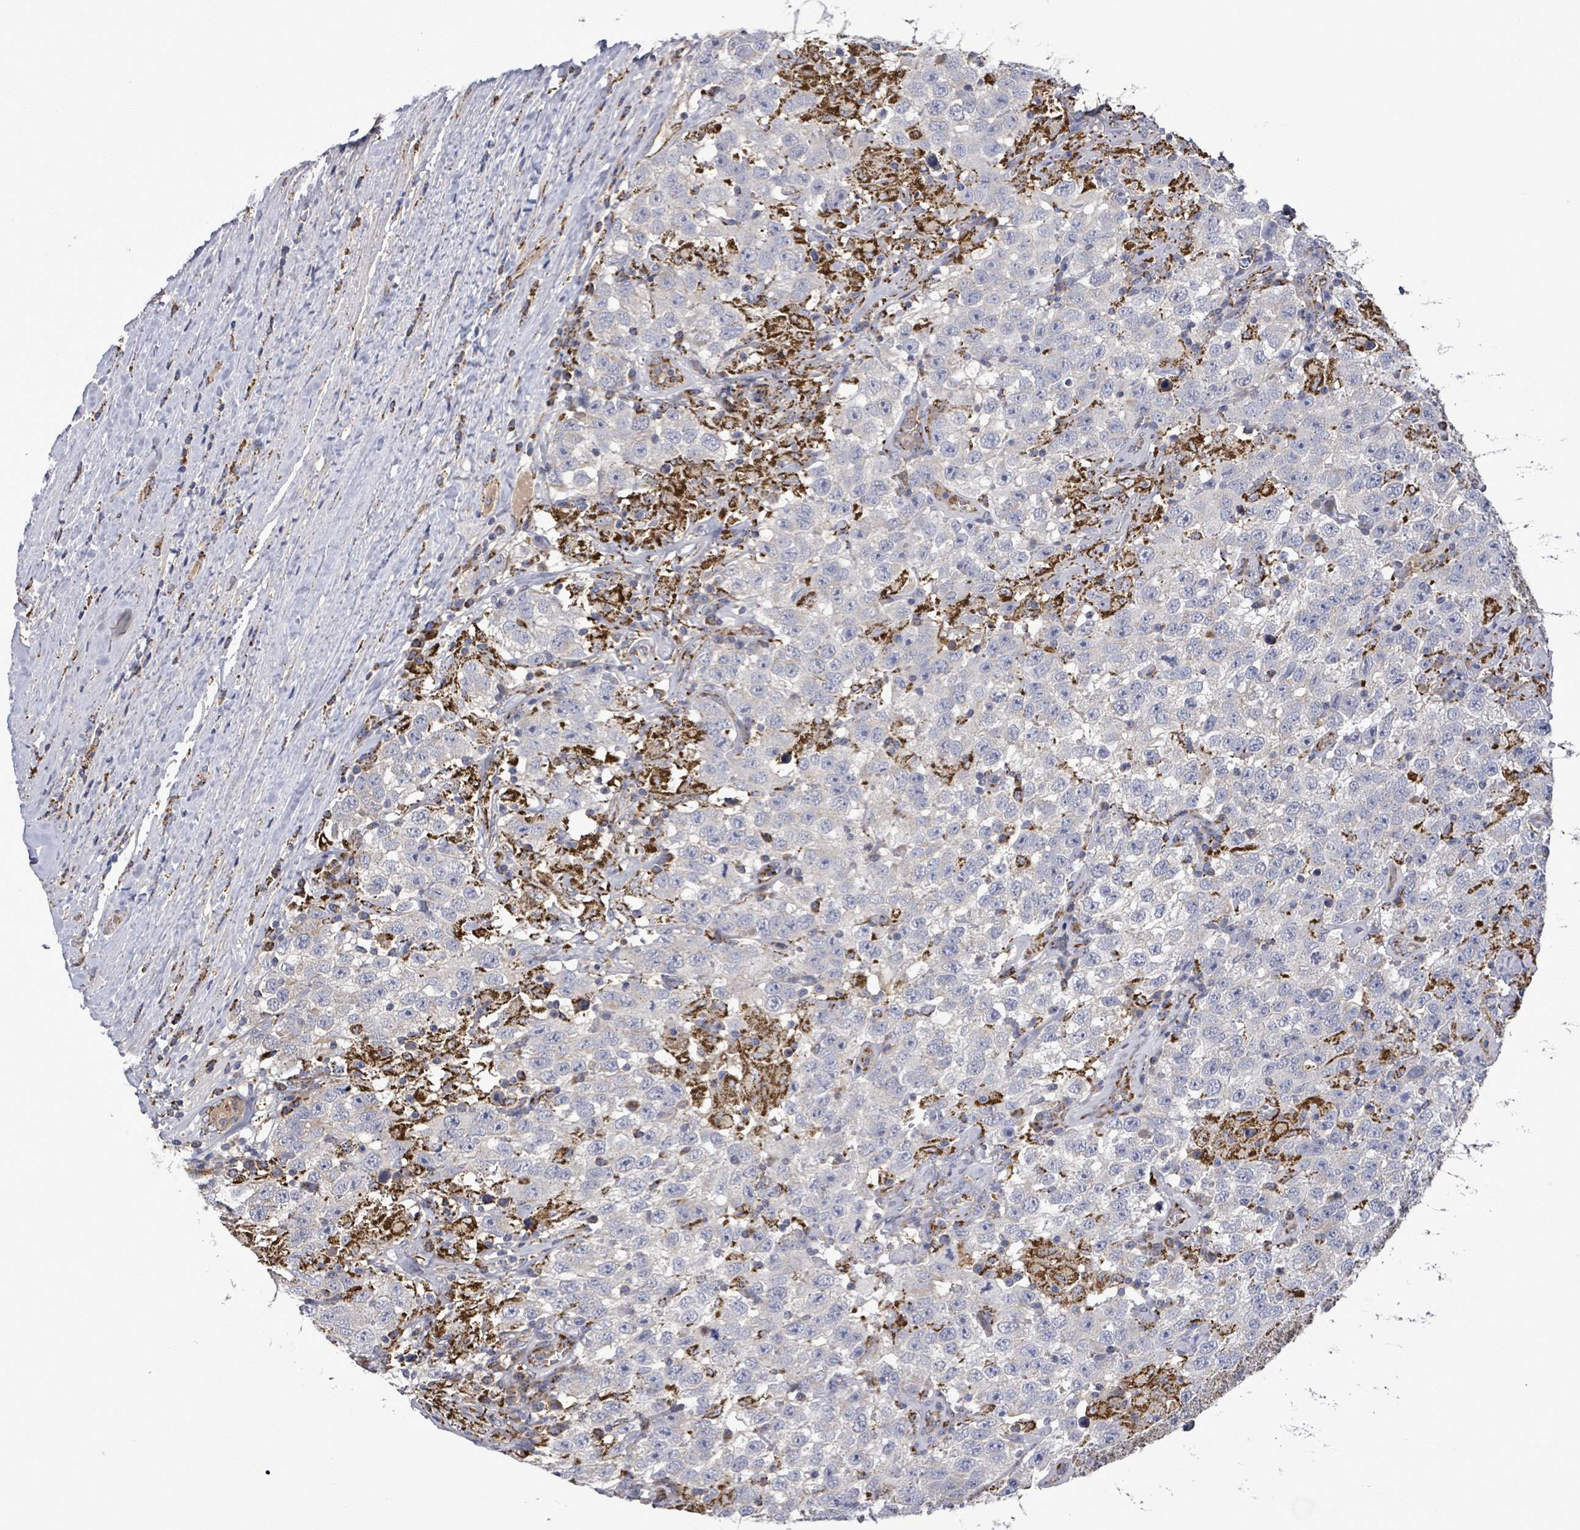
{"staining": {"intensity": "negative", "quantity": "none", "location": "none"}, "tissue": "testis cancer", "cell_type": "Tumor cells", "image_type": "cancer", "snomed": [{"axis": "morphology", "description": "Seminoma, NOS"}, {"axis": "topography", "description": "Testis"}], "caption": "DAB (3,3'-diaminobenzidine) immunohistochemical staining of testis cancer (seminoma) demonstrates no significant staining in tumor cells. The staining is performed using DAB brown chromogen with nuclei counter-stained in using hematoxylin.", "gene": "MTMR12", "patient": {"sex": "male", "age": 41}}